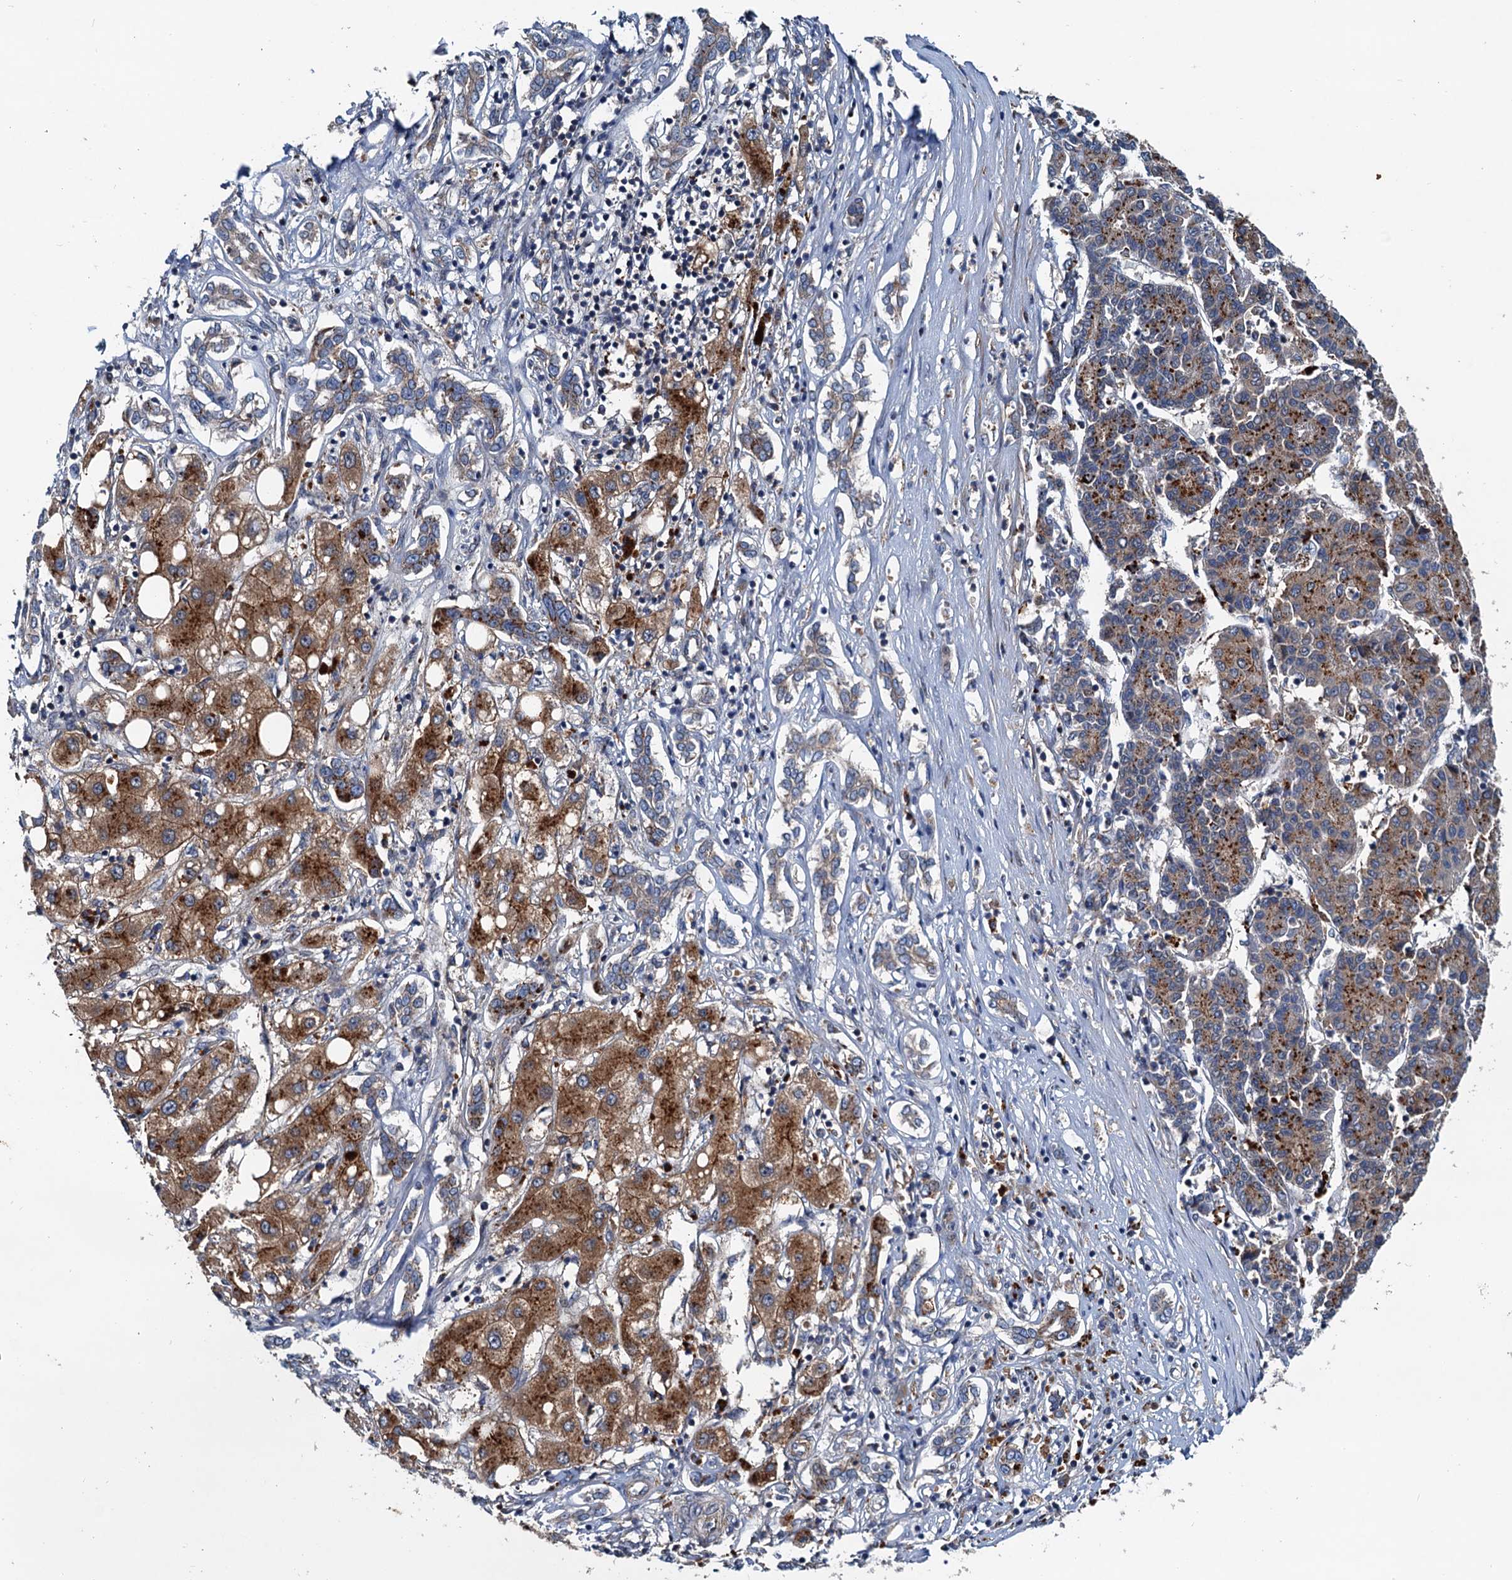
{"staining": {"intensity": "moderate", "quantity": ">75%", "location": "cytoplasmic/membranous"}, "tissue": "liver cancer", "cell_type": "Tumor cells", "image_type": "cancer", "snomed": [{"axis": "morphology", "description": "Carcinoma, Hepatocellular, NOS"}, {"axis": "topography", "description": "Liver"}], "caption": "Immunohistochemistry of liver cancer displays medium levels of moderate cytoplasmic/membranous positivity in approximately >75% of tumor cells.", "gene": "EFL1", "patient": {"sex": "male", "age": 65}}